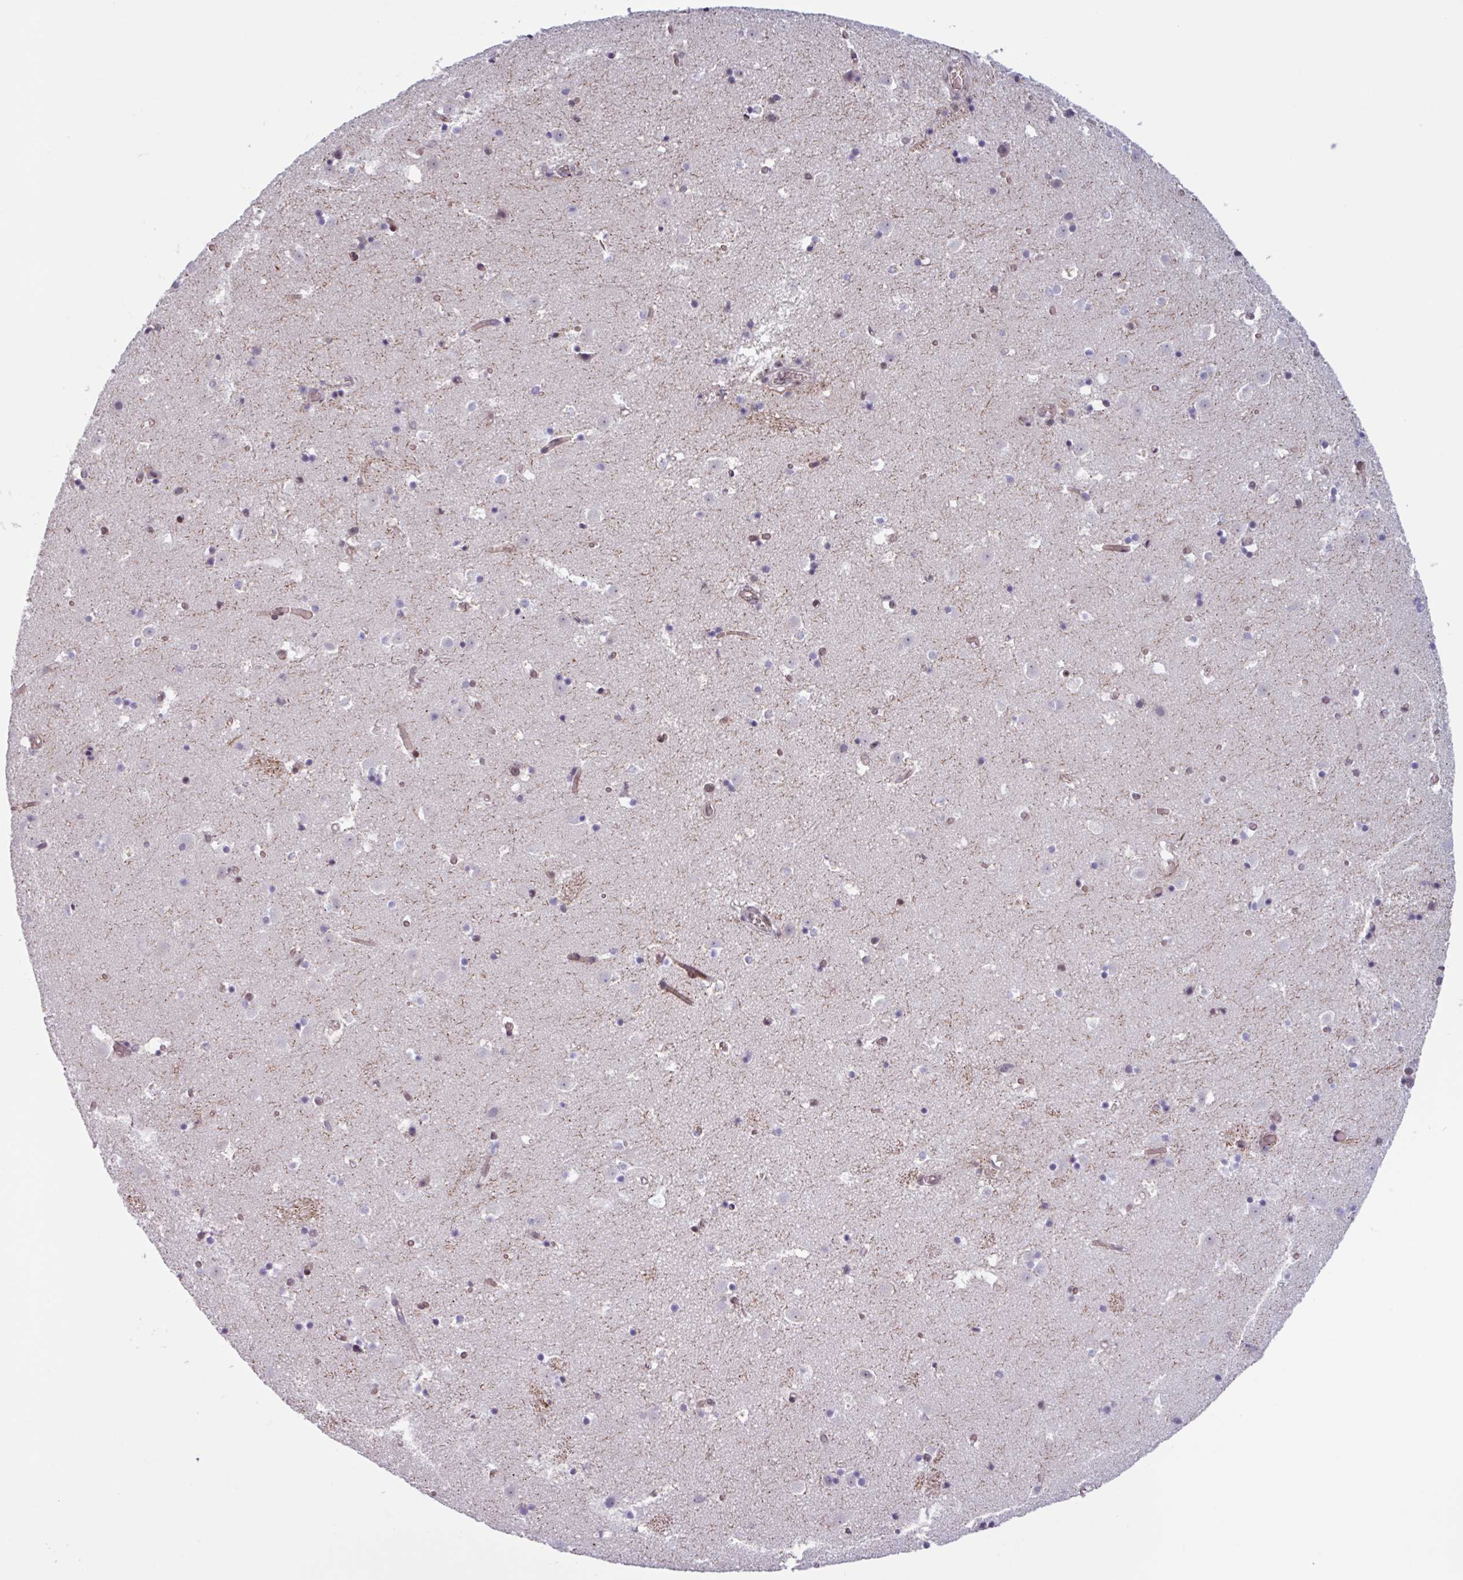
{"staining": {"intensity": "negative", "quantity": "none", "location": "none"}, "tissue": "caudate", "cell_type": "Glial cells", "image_type": "normal", "snomed": [{"axis": "morphology", "description": "Normal tissue, NOS"}, {"axis": "topography", "description": "Lateral ventricle wall"}], "caption": "DAB (3,3'-diaminobenzidine) immunohistochemical staining of unremarkable human caudate displays no significant expression in glial cells.", "gene": "ZNF575", "patient": {"sex": "male", "age": 25}}